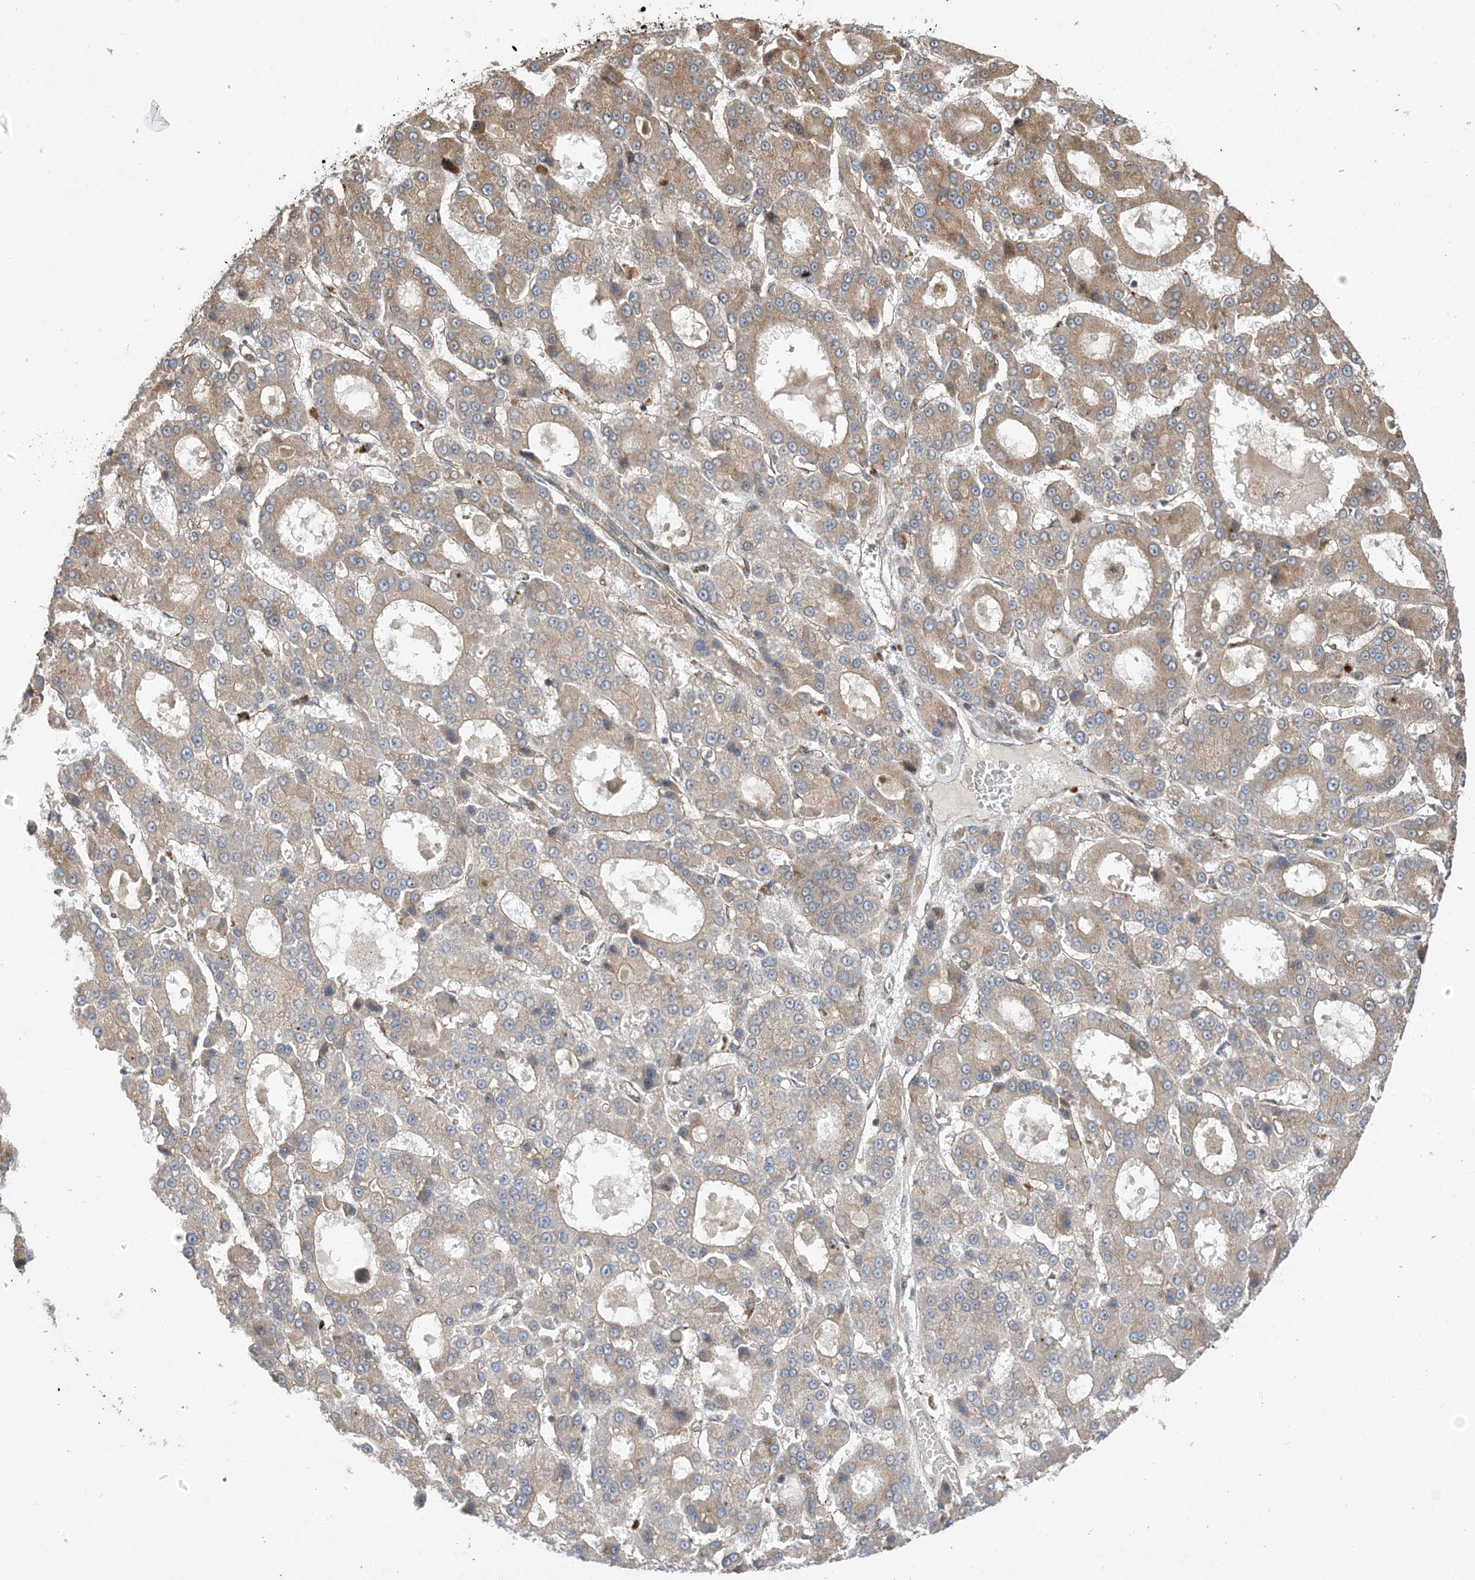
{"staining": {"intensity": "moderate", "quantity": ">75%", "location": "cytoplasmic/membranous"}, "tissue": "liver cancer", "cell_type": "Tumor cells", "image_type": "cancer", "snomed": [{"axis": "morphology", "description": "Carcinoma, Hepatocellular, NOS"}, {"axis": "topography", "description": "Liver"}], "caption": "A high-resolution micrograph shows IHC staining of liver cancer, which shows moderate cytoplasmic/membranous positivity in approximately >75% of tumor cells.", "gene": "CLEC16A", "patient": {"sex": "male", "age": 70}}